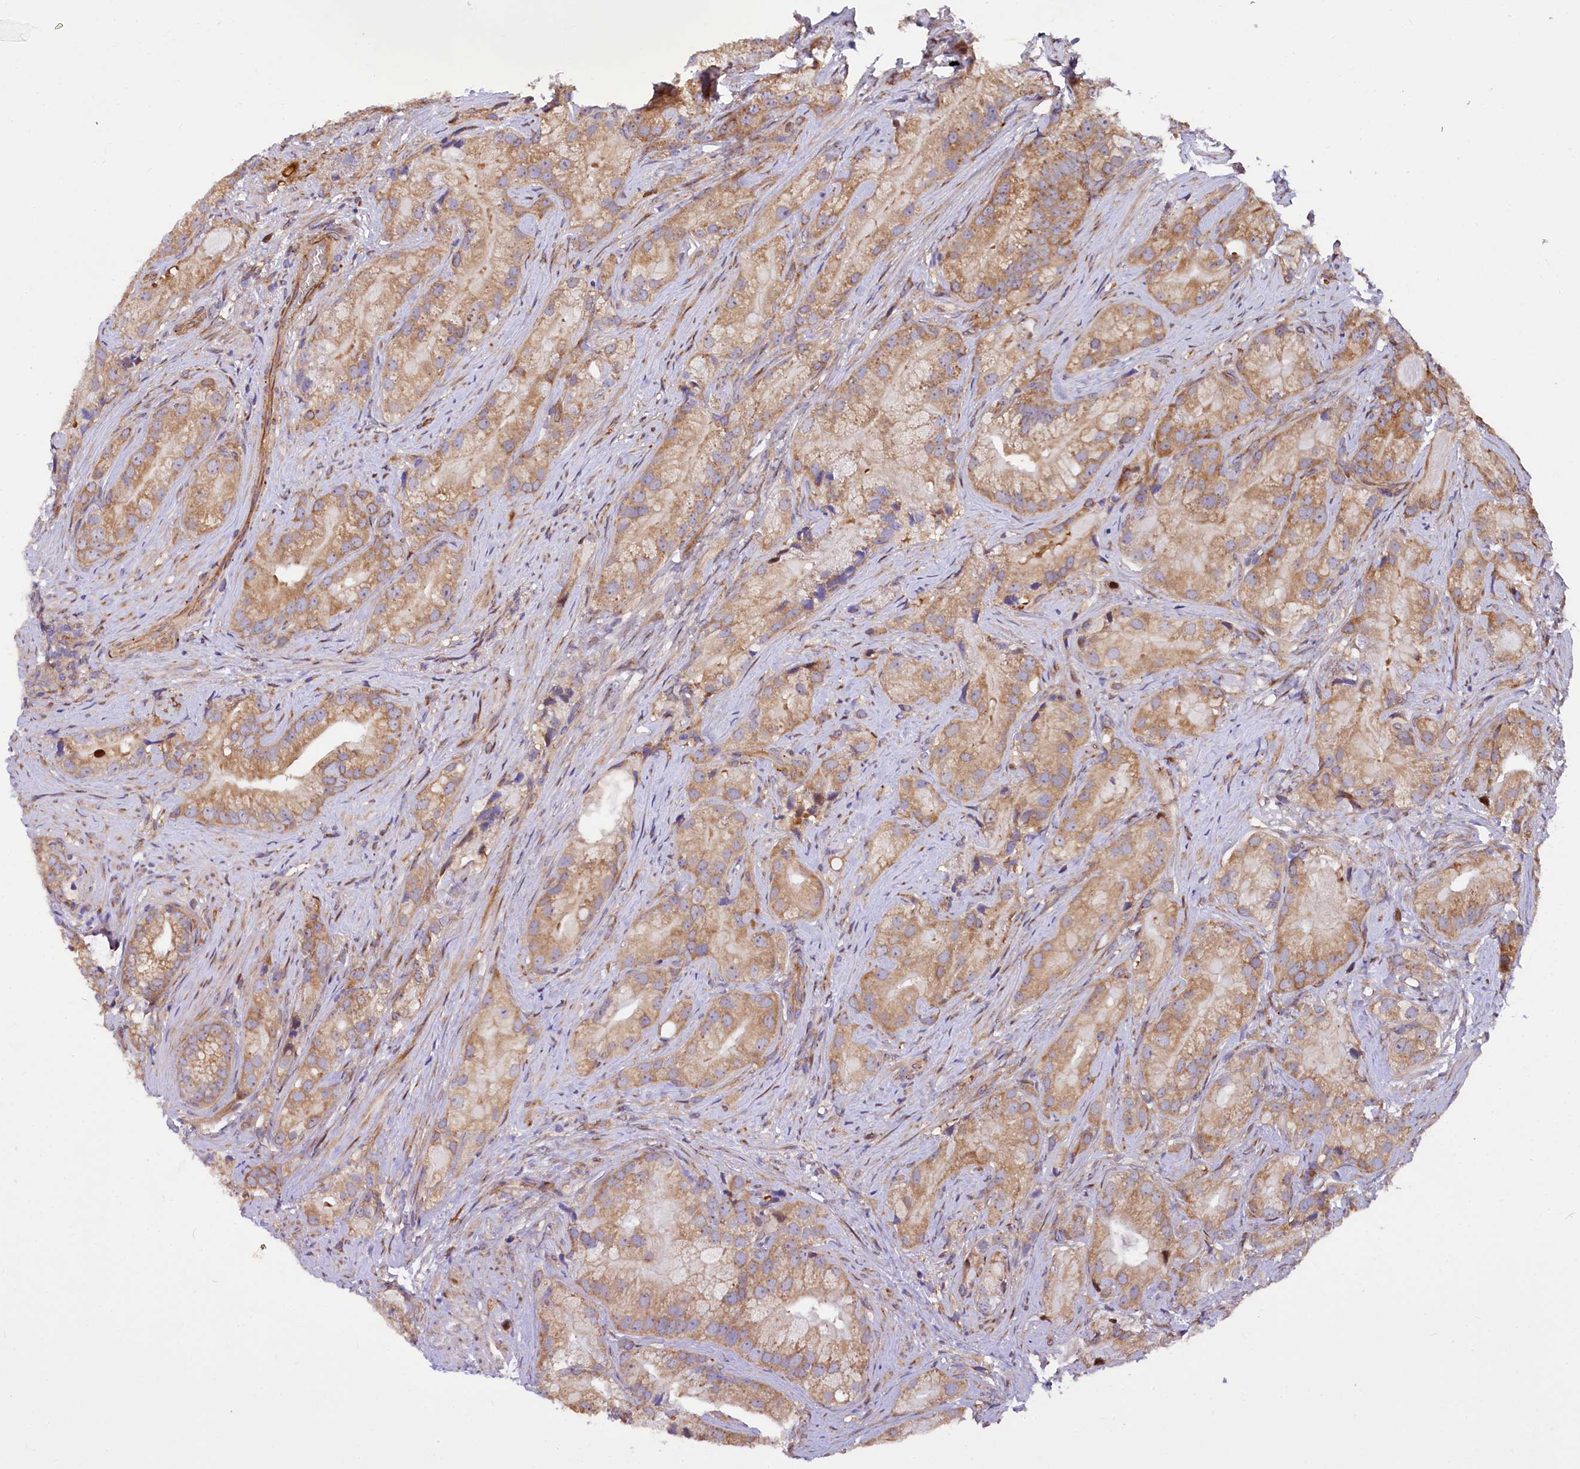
{"staining": {"intensity": "moderate", "quantity": ">75%", "location": "cytoplasmic/membranous"}, "tissue": "prostate cancer", "cell_type": "Tumor cells", "image_type": "cancer", "snomed": [{"axis": "morphology", "description": "Adenocarcinoma, Low grade"}, {"axis": "topography", "description": "Prostate"}], "caption": "Tumor cells exhibit medium levels of moderate cytoplasmic/membranous positivity in approximately >75% of cells in prostate cancer (low-grade adenocarcinoma). (DAB (3,3'-diaminobenzidine) = brown stain, brightfield microscopy at high magnification).", "gene": "PDZRN3", "patient": {"sex": "male", "age": 71}}